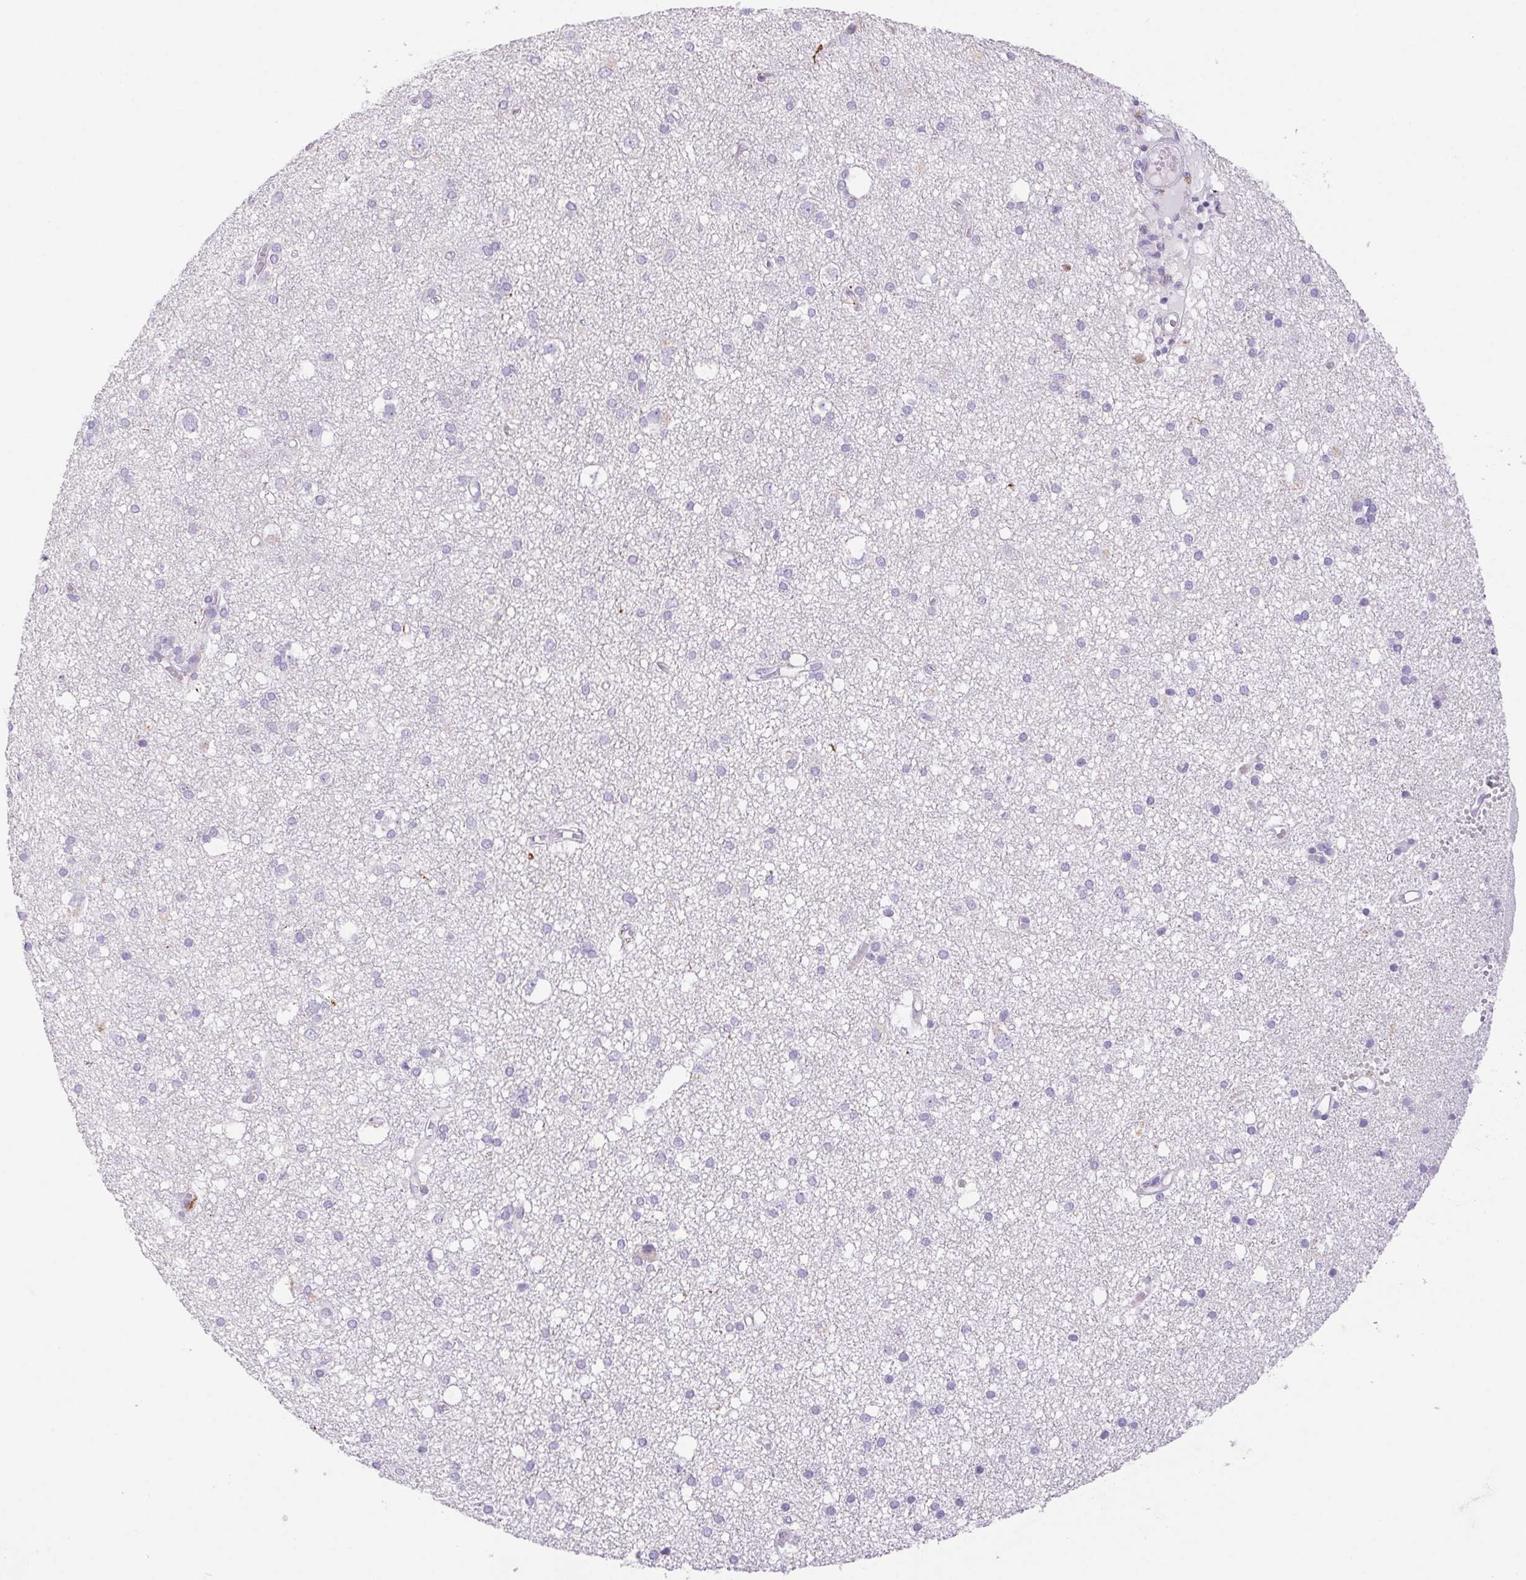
{"staining": {"intensity": "negative", "quantity": "none", "location": "none"}, "tissue": "cerebral cortex", "cell_type": "Endothelial cells", "image_type": "normal", "snomed": [{"axis": "morphology", "description": "Normal tissue, NOS"}, {"axis": "morphology", "description": "Glioma, malignant, High grade"}, {"axis": "topography", "description": "Cerebral cortex"}], "caption": "Immunohistochemistry photomicrograph of normal human cerebral cortex stained for a protein (brown), which demonstrates no staining in endothelial cells.", "gene": "ERP27", "patient": {"sex": "male", "age": 71}}